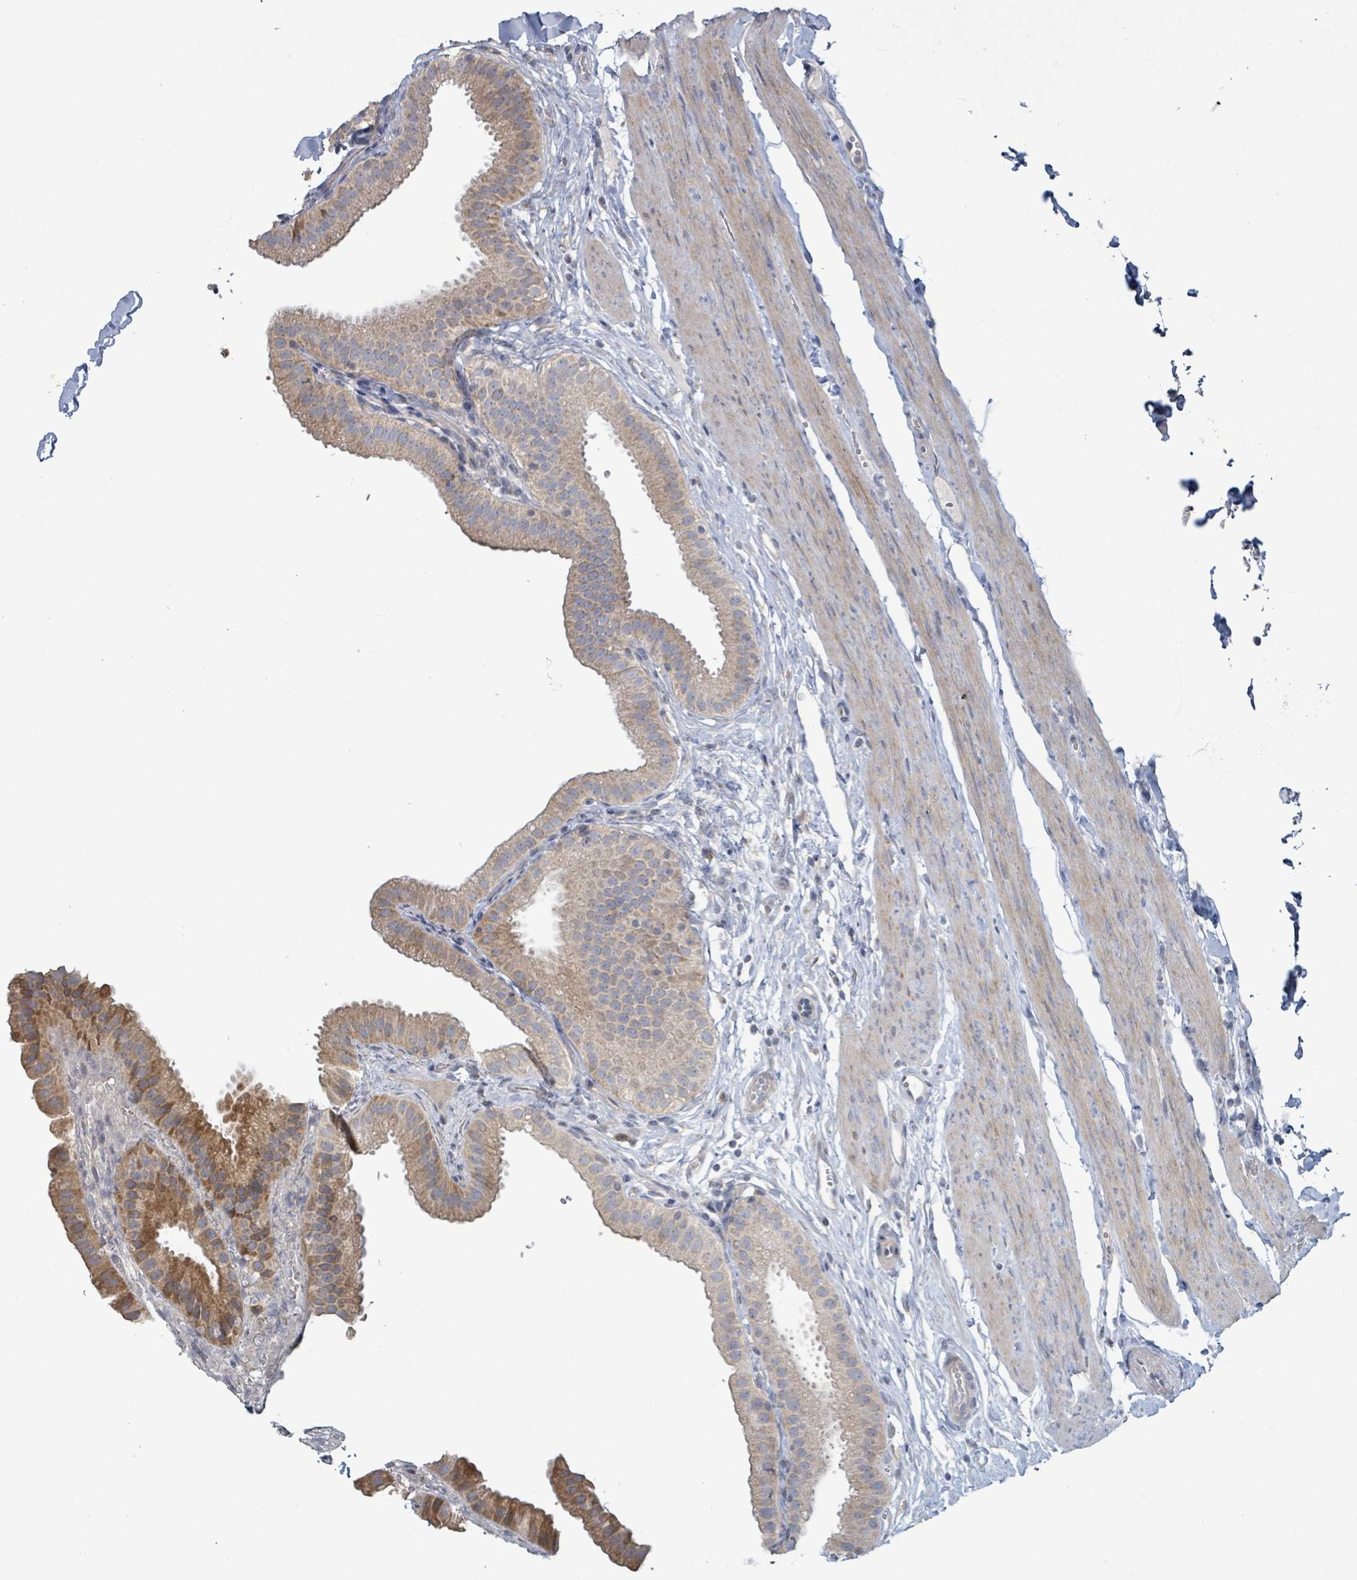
{"staining": {"intensity": "moderate", "quantity": "25%-75%", "location": "cytoplasmic/membranous"}, "tissue": "gallbladder", "cell_type": "Glandular cells", "image_type": "normal", "snomed": [{"axis": "morphology", "description": "Normal tissue, NOS"}, {"axis": "topography", "description": "Gallbladder"}], "caption": "IHC micrograph of benign gallbladder stained for a protein (brown), which displays medium levels of moderate cytoplasmic/membranous positivity in about 25%-75% of glandular cells.", "gene": "RPL32", "patient": {"sex": "female", "age": 61}}